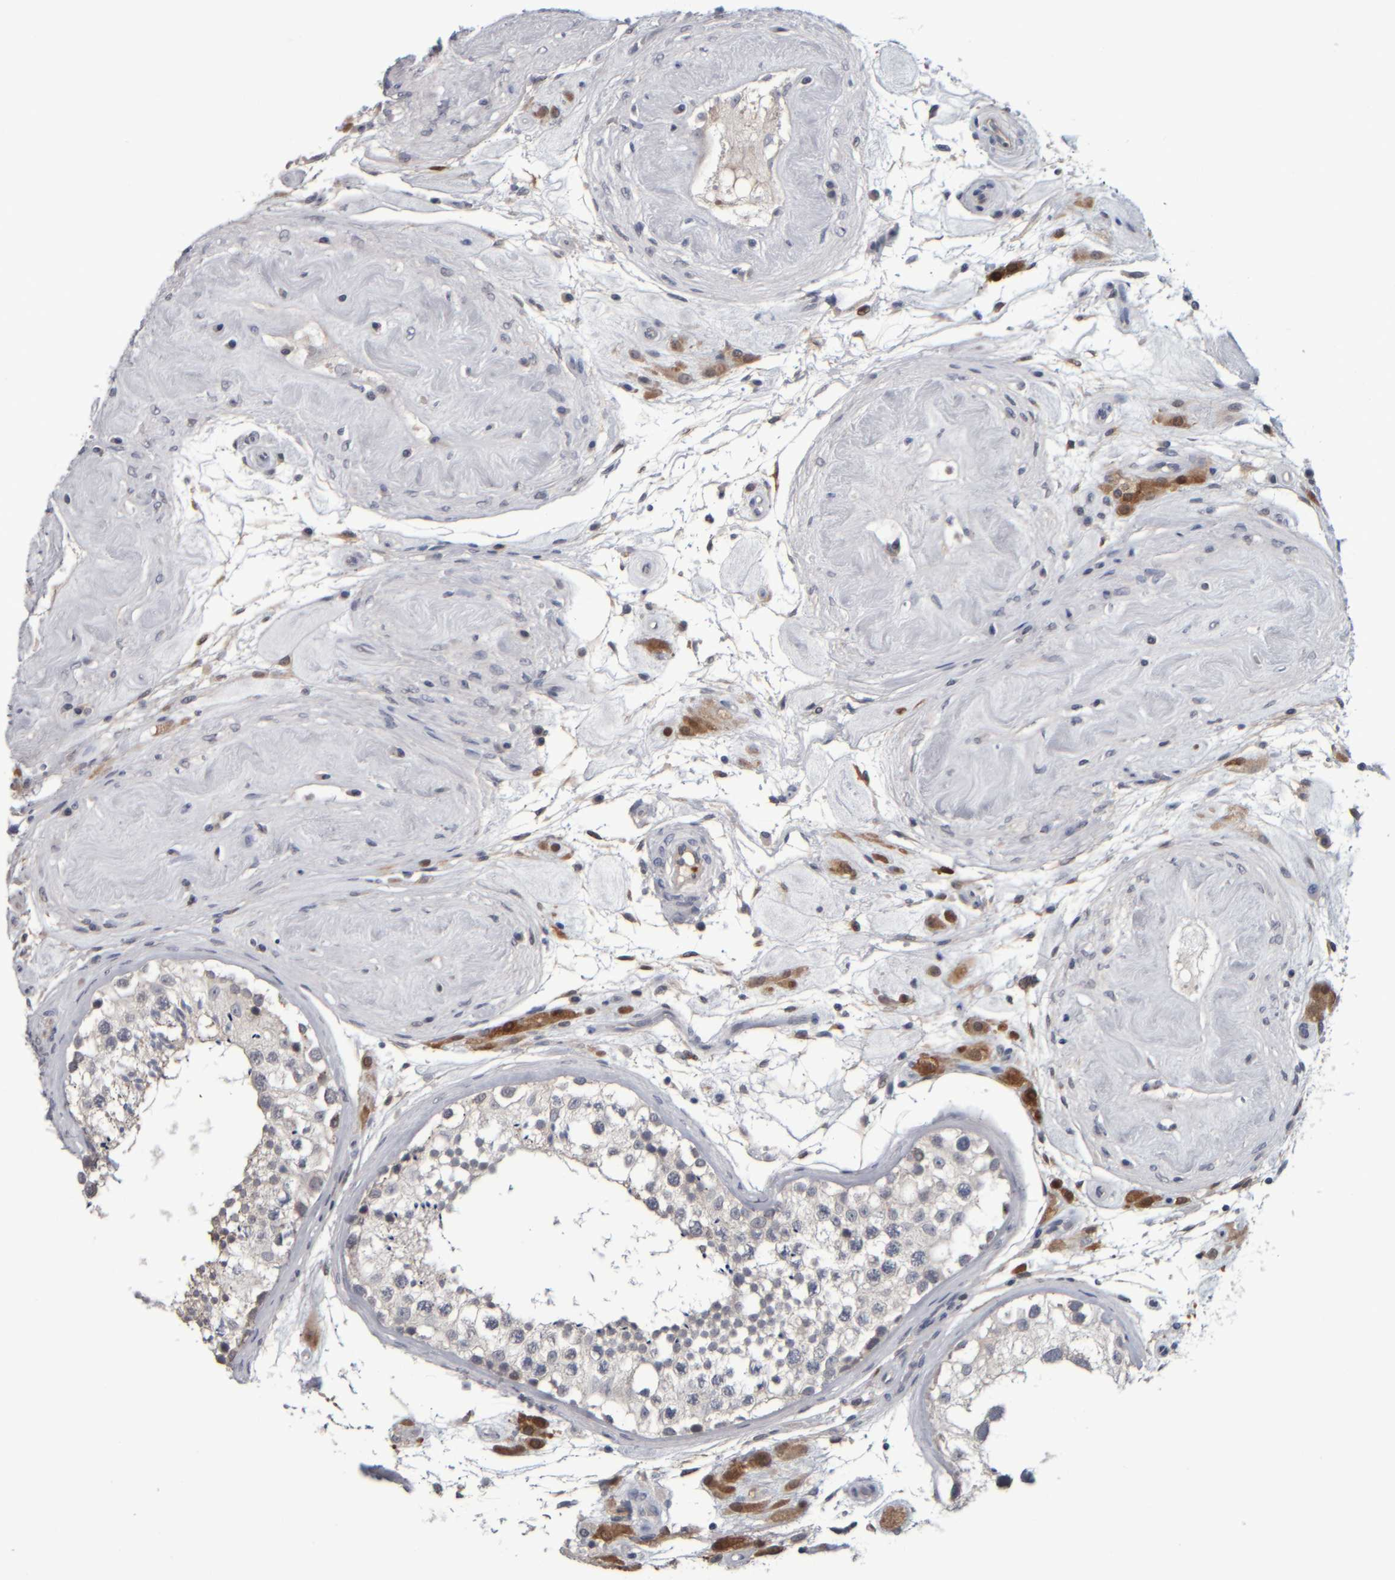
{"staining": {"intensity": "weak", "quantity": "<25%", "location": "cytoplasmic/membranous"}, "tissue": "testis", "cell_type": "Cells in seminiferous ducts", "image_type": "normal", "snomed": [{"axis": "morphology", "description": "Normal tissue, NOS"}, {"axis": "topography", "description": "Testis"}], "caption": "DAB immunohistochemical staining of normal human testis shows no significant staining in cells in seminiferous ducts.", "gene": "COL14A1", "patient": {"sex": "male", "age": 46}}